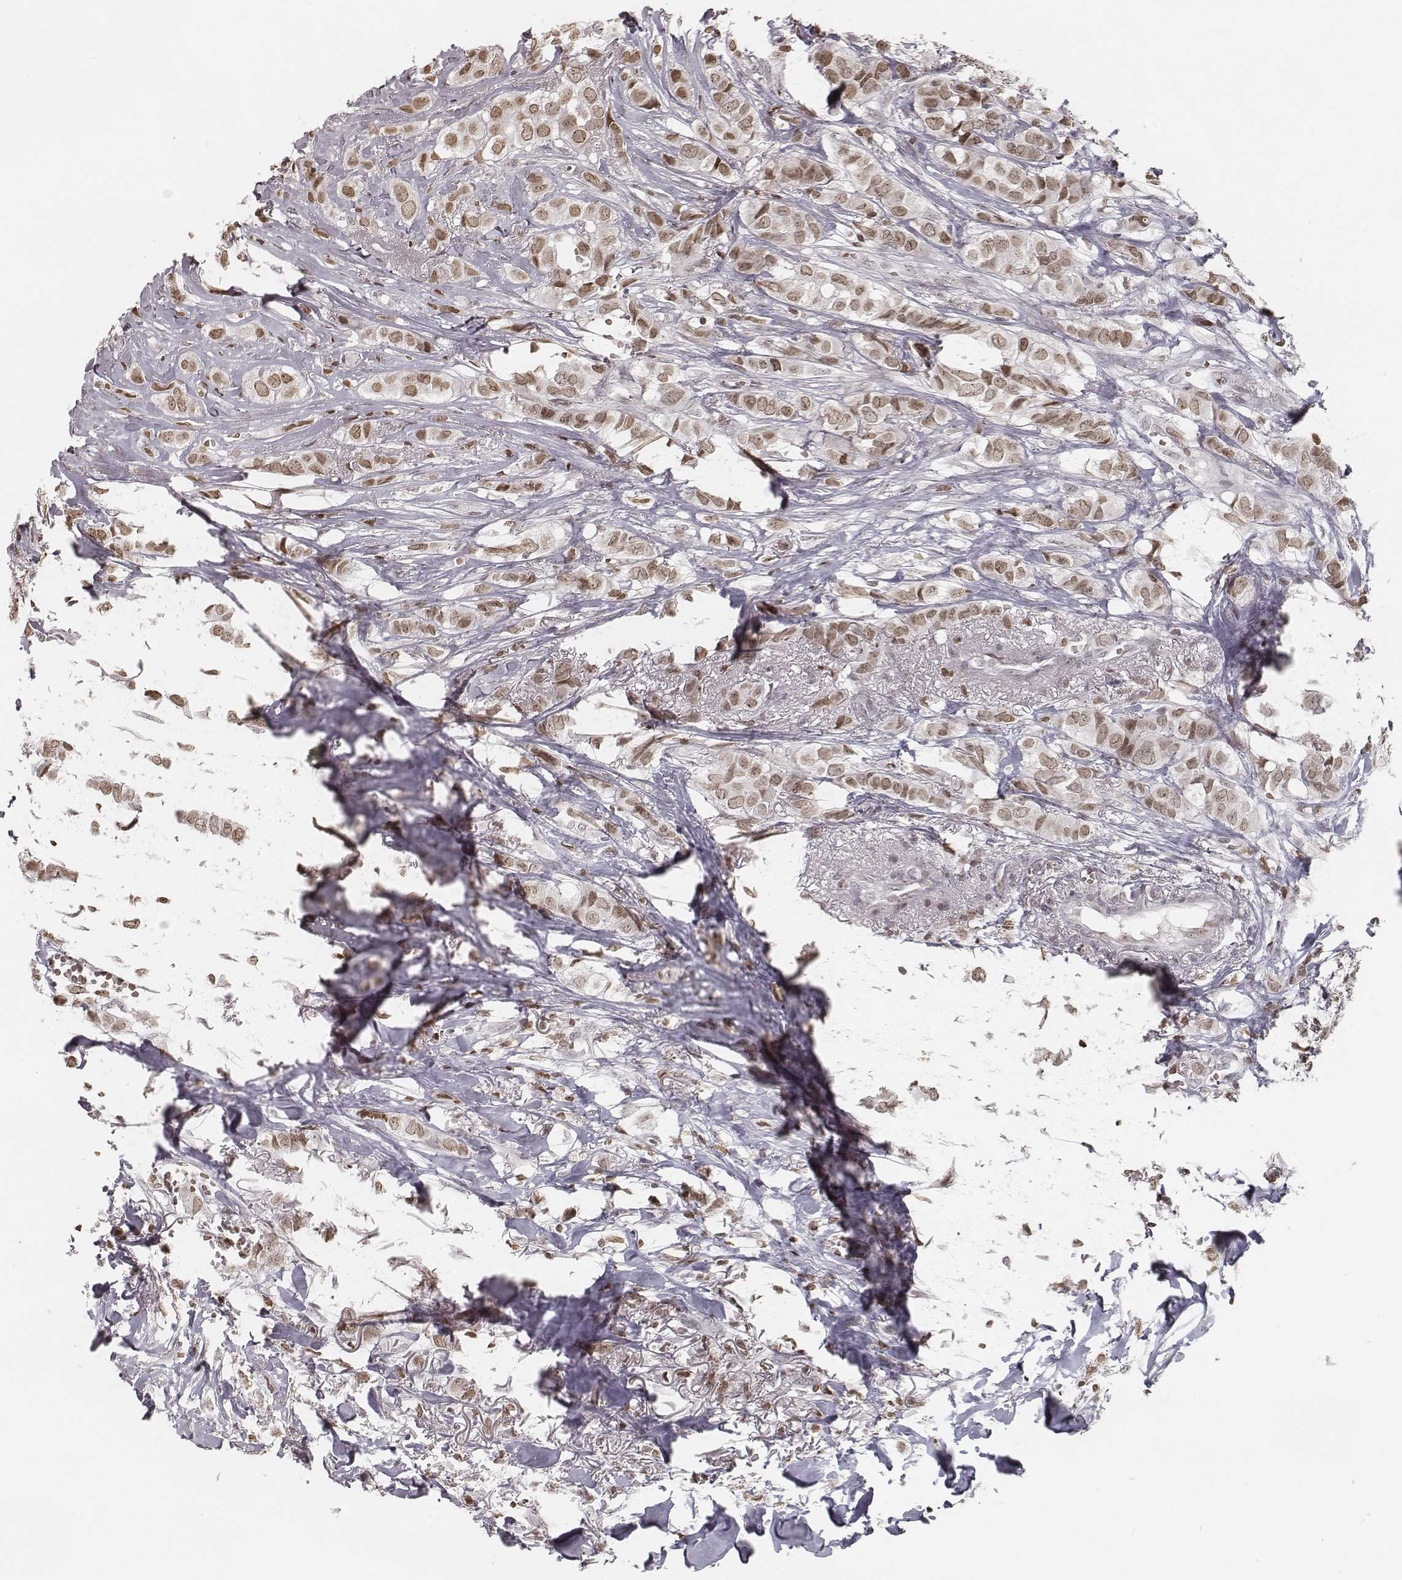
{"staining": {"intensity": "weak", "quantity": ">75%", "location": "nuclear"}, "tissue": "breast cancer", "cell_type": "Tumor cells", "image_type": "cancer", "snomed": [{"axis": "morphology", "description": "Duct carcinoma"}, {"axis": "topography", "description": "Breast"}], "caption": "Human breast cancer stained with a protein marker shows weak staining in tumor cells.", "gene": "HMGA2", "patient": {"sex": "female", "age": 85}}